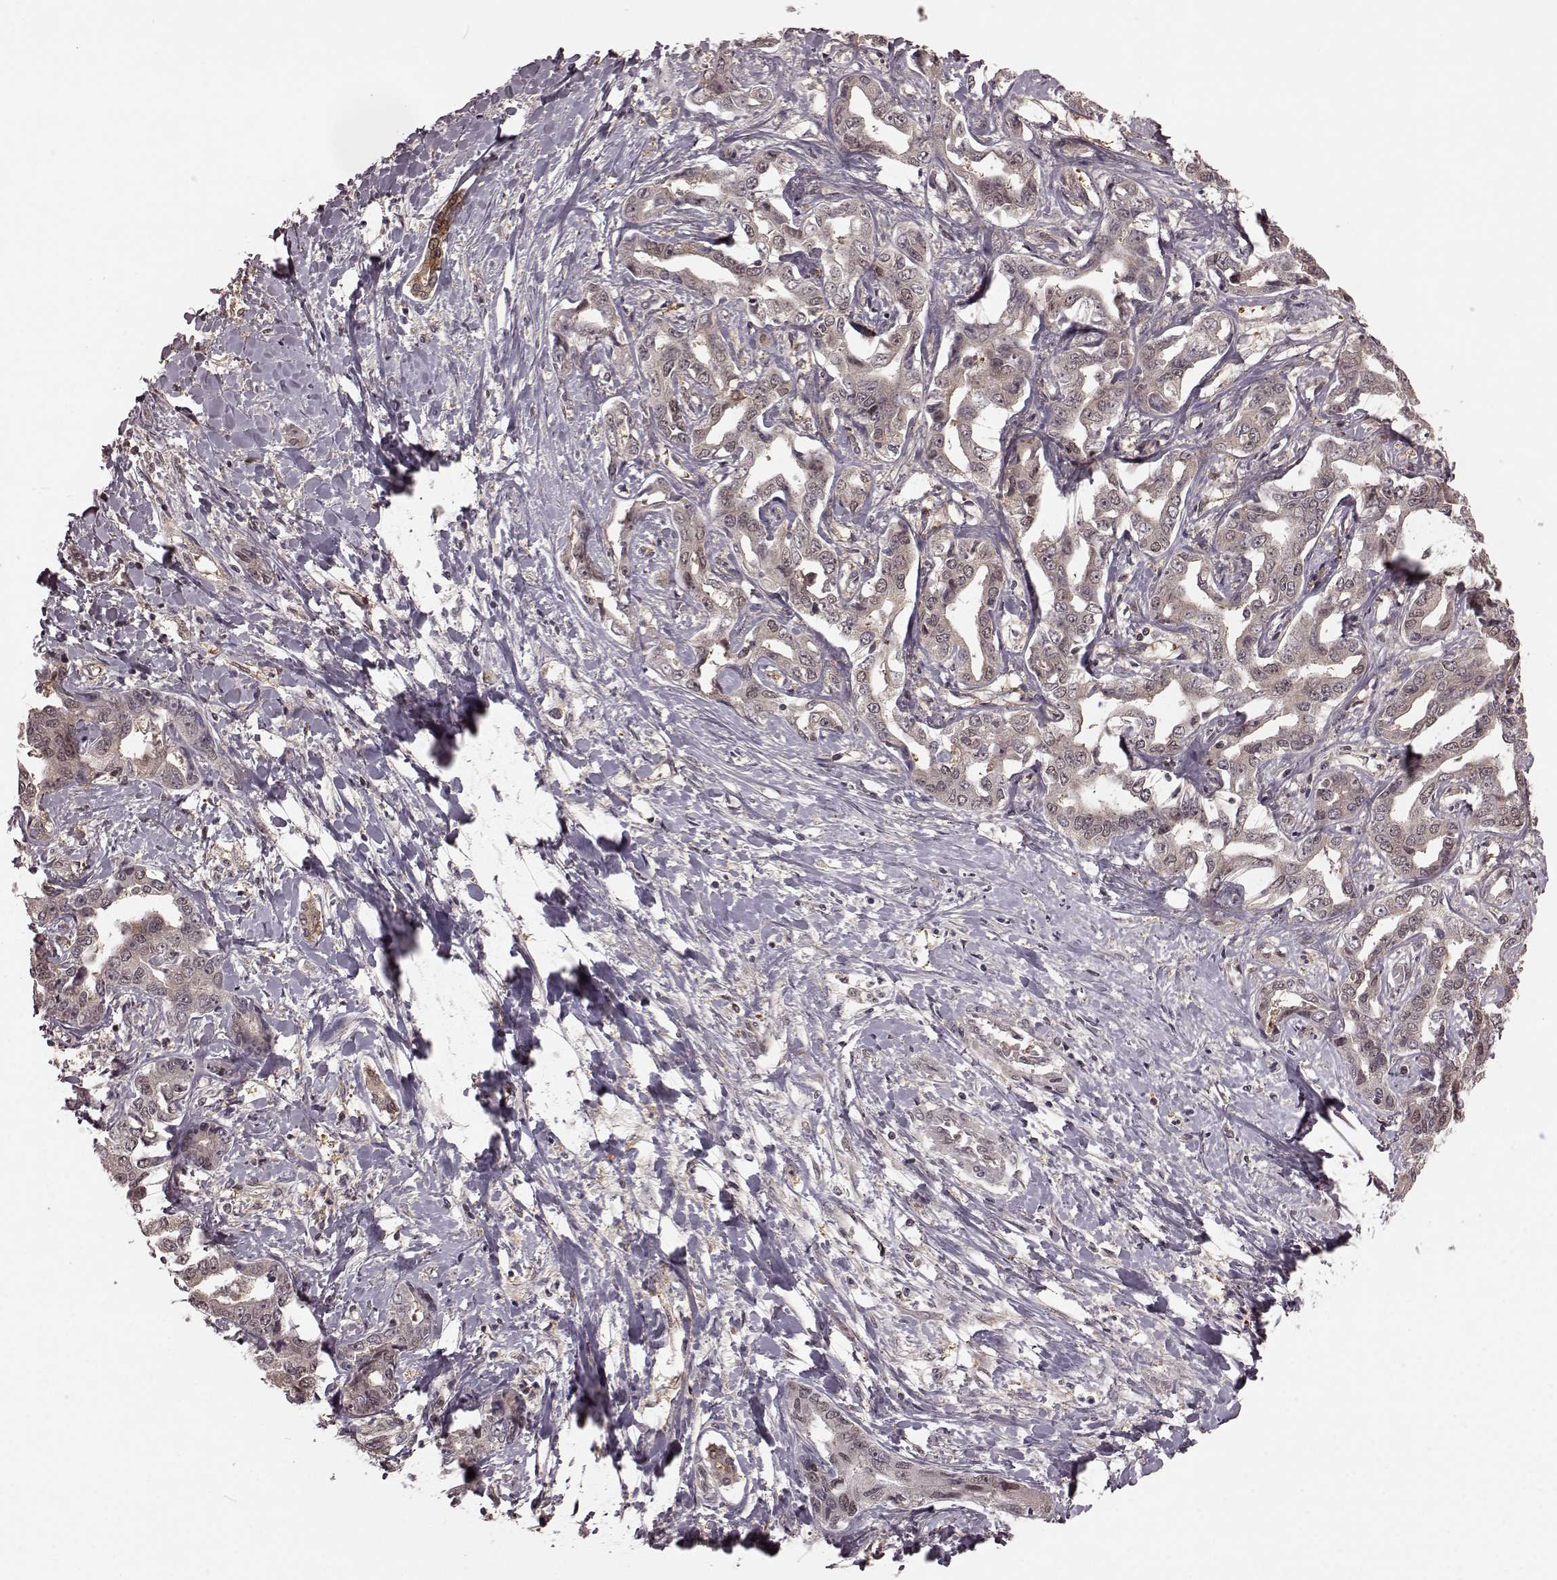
{"staining": {"intensity": "negative", "quantity": "none", "location": "none"}, "tissue": "liver cancer", "cell_type": "Tumor cells", "image_type": "cancer", "snomed": [{"axis": "morphology", "description": "Cholangiocarcinoma"}, {"axis": "topography", "description": "Liver"}], "caption": "Cholangiocarcinoma (liver) stained for a protein using IHC exhibits no expression tumor cells.", "gene": "GSS", "patient": {"sex": "male", "age": 59}}